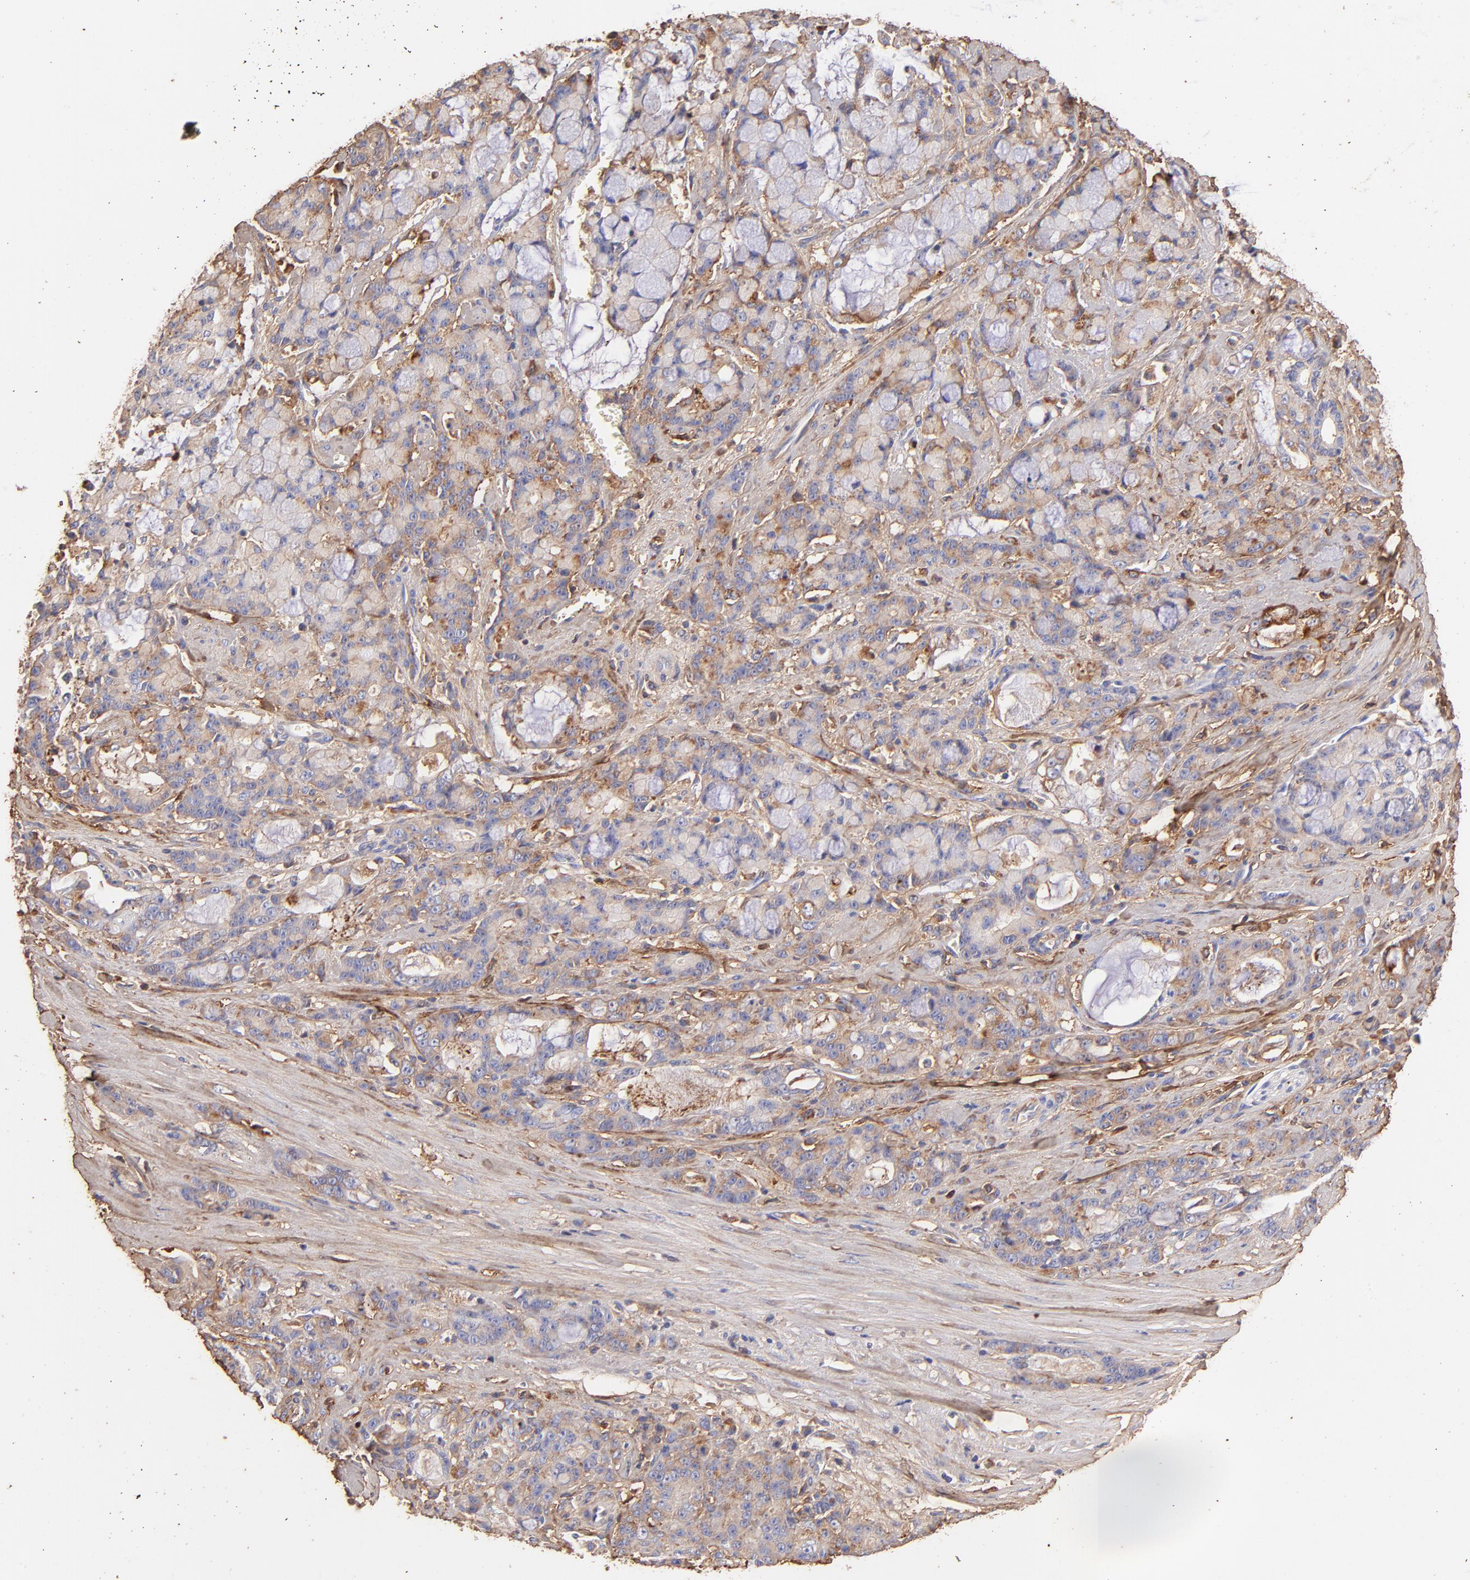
{"staining": {"intensity": "moderate", "quantity": ">75%", "location": "cytoplasmic/membranous"}, "tissue": "pancreatic cancer", "cell_type": "Tumor cells", "image_type": "cancer", "snomed": [{"axis": "morphology", "description": "Adenocarcinoma, NOS"}, {"axis": "topography", "description": "Pancreas"}], "caption": "Moderate cytoplasmic/membranous expression is present in approximately >75% of tumor cells in adenocarcinoma (pancreatic).", "gene": "BGN", "patient": {"sex": "female", "age": 73}}